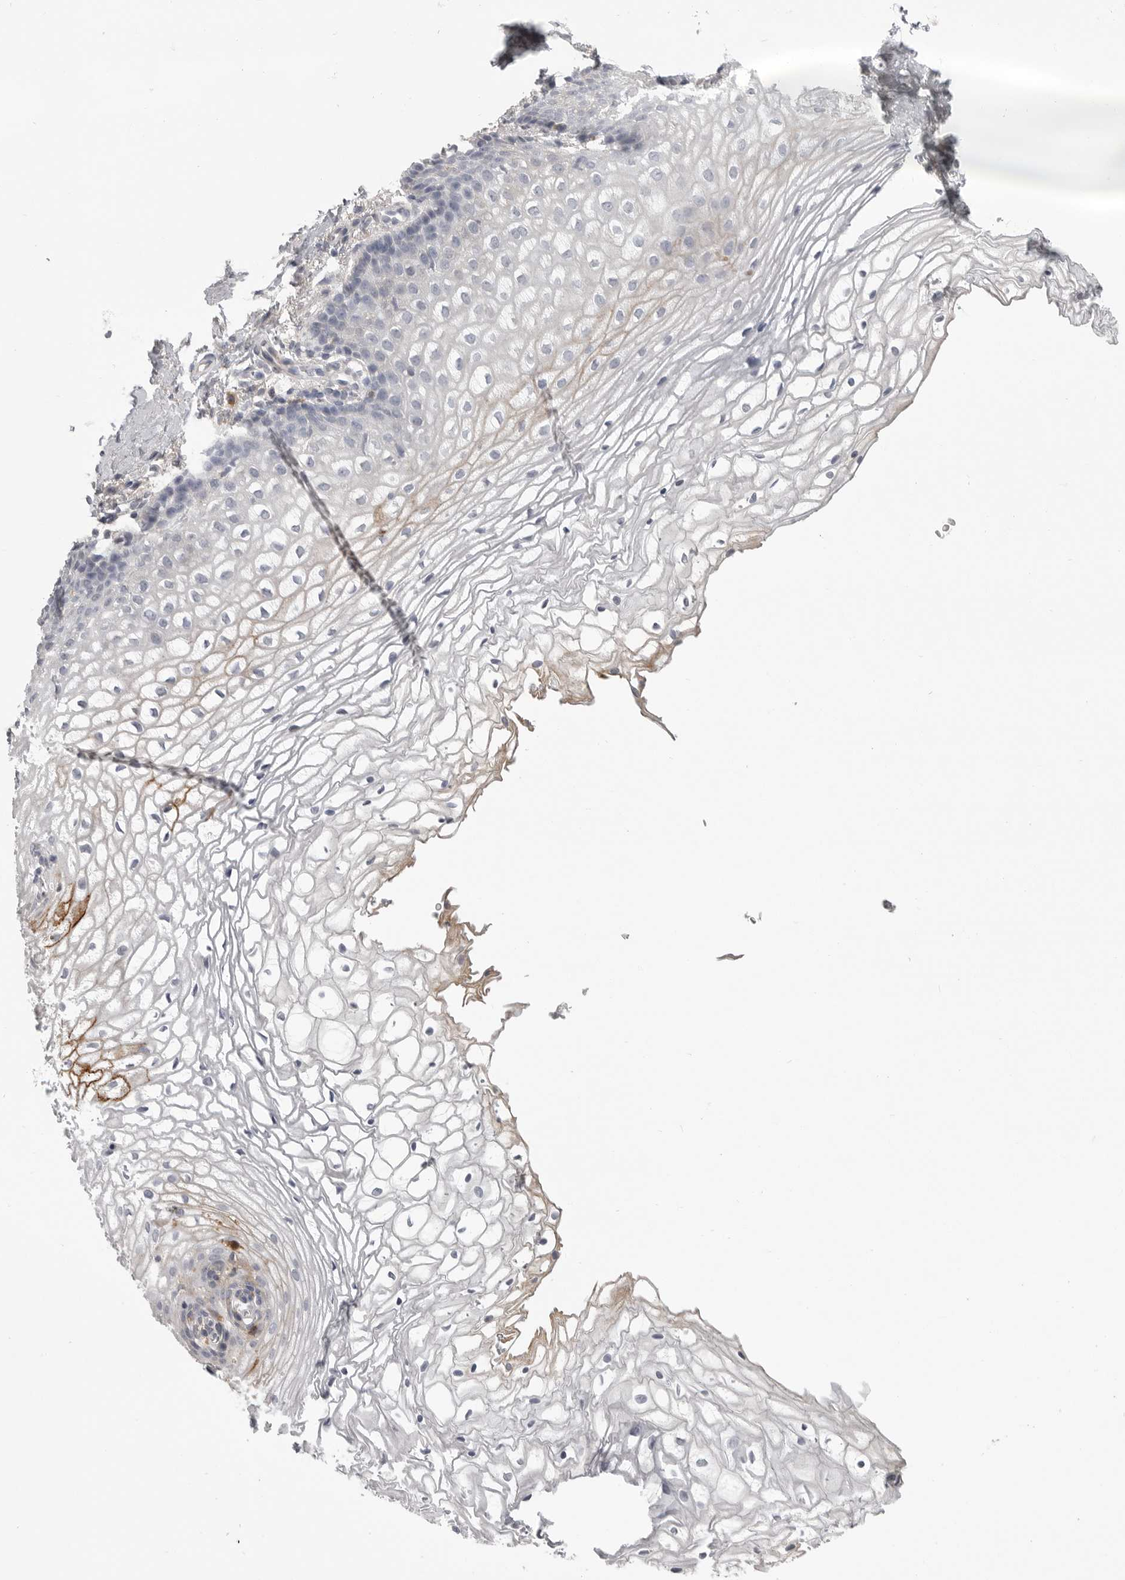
{"staining": {"intensity": "moderate", "quantity": "<25%", "location": "cytoplasmic/membranous"}, "tissue": "vagina", "cell_type": "Squamous epithelial cells", "image_type": "normal", "snomed": [{"axis": "morphology", "description": "Normal tissue, NOS"}, {"axis": "topography", "description": "Vagina"}], "caption": "Brown immunohistochemical staining in benign human vagina demonstrates moderate cytoplasmic/membranous staining in approximately <25% of squamous epithelial cells. The staining was performed using DAB to visualize the protein expression in brown, while the nuclei were stained in blue with hematoxylin (Magnification: 20x).", "gene": "SERPING1", "patient": {"sex": "female", "age": 60}}